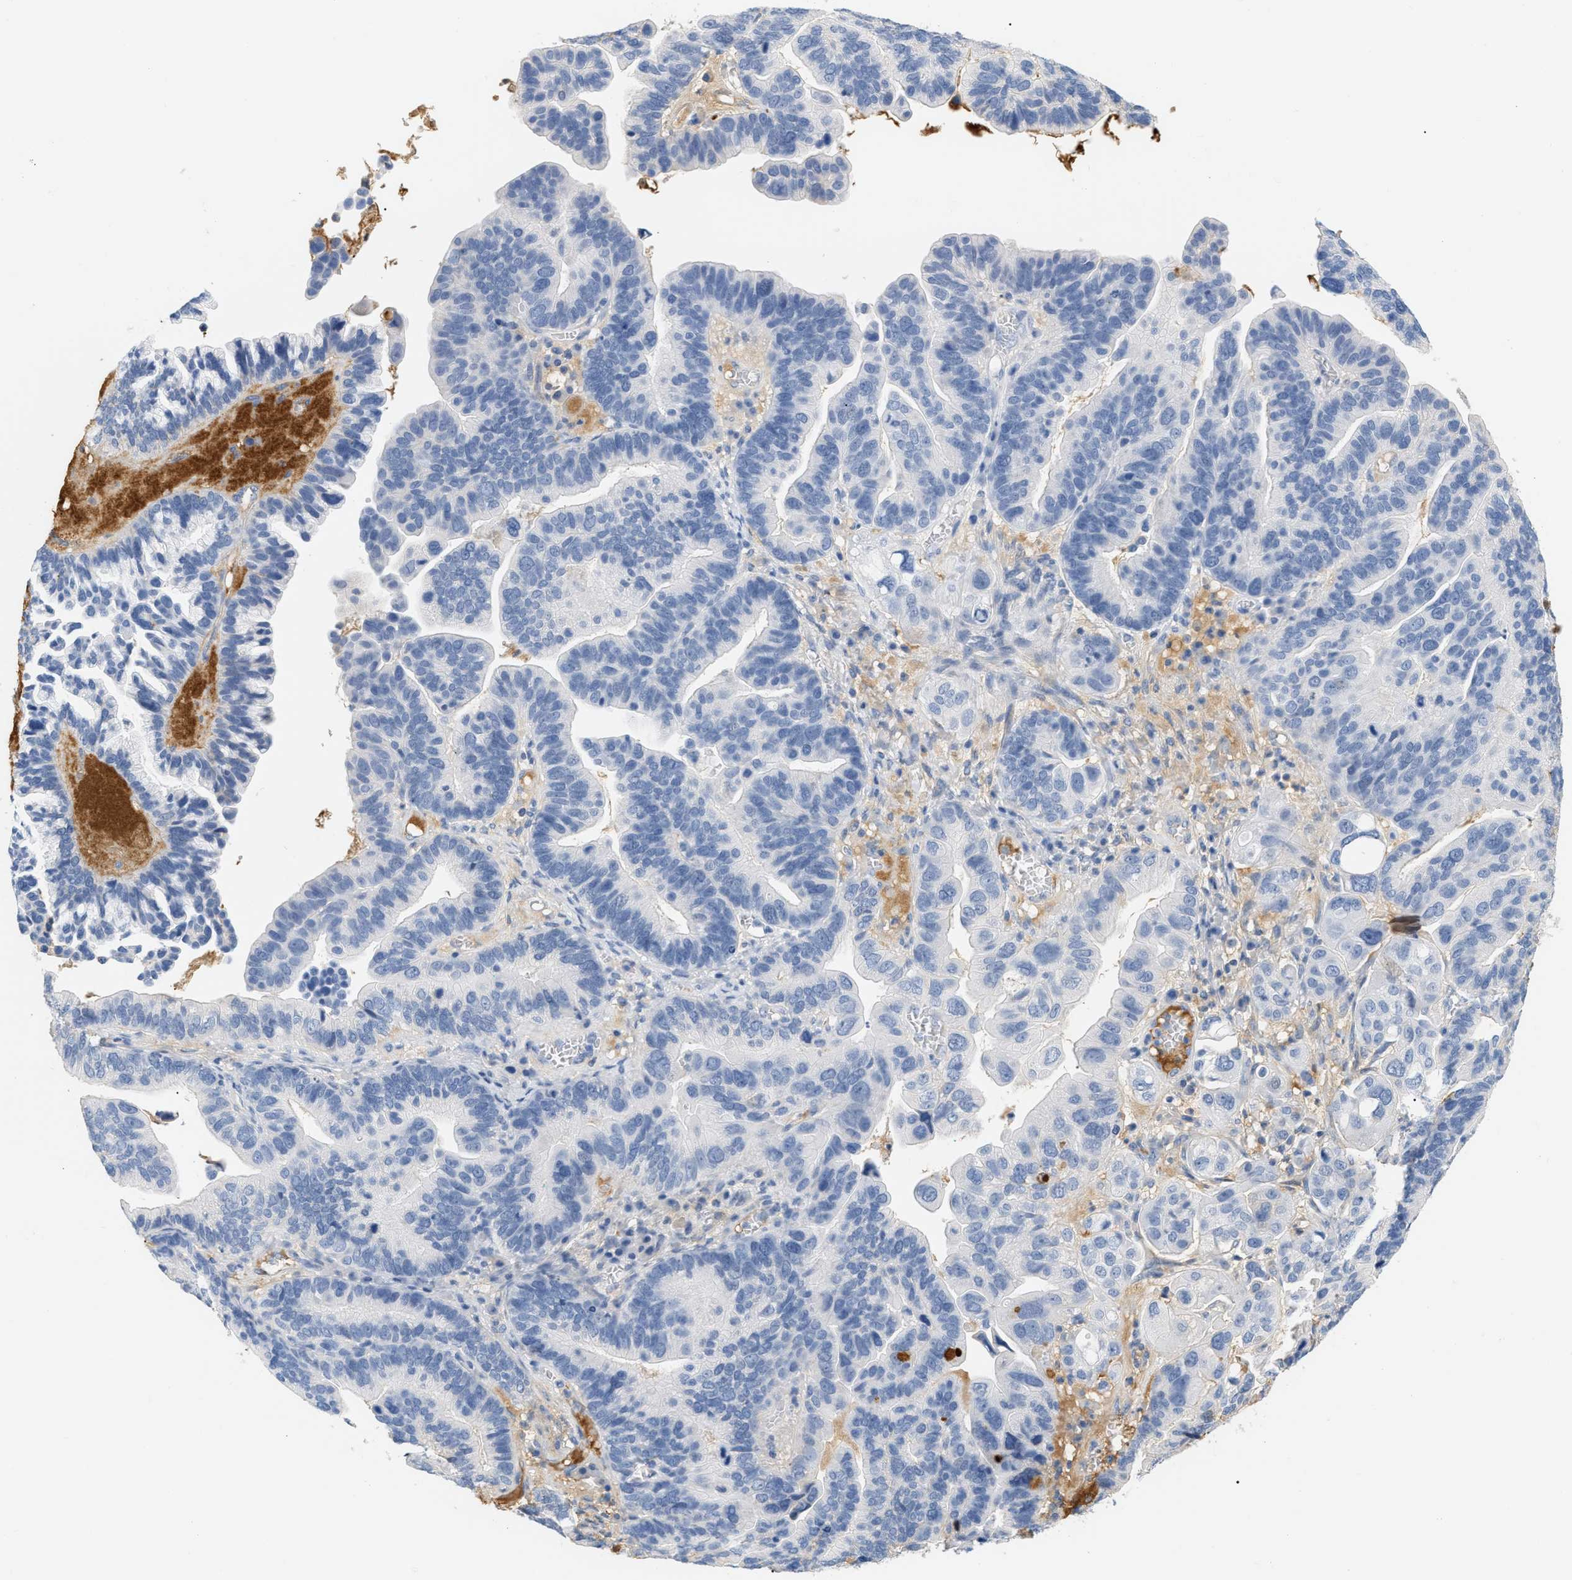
{"staining": {"intensity": "negative", "quantity": "none", "location": "none"}, "tissue": "ovarian cancer", "cell_type": "Tumor cells", "image_type": "cancer", "snomed": [{"axis": "morphology", "description": "Cystadenocarcinoma, serous, NOS"}, {"axis": "topography", "description": "Ovary"}], "caption": "High power microscopy image of an IHC micrograph of ovarian cancer, revealing no significant expression in tumor cells.", "gene": "CFH", "patient": {"sex": "female", "age": 56}}